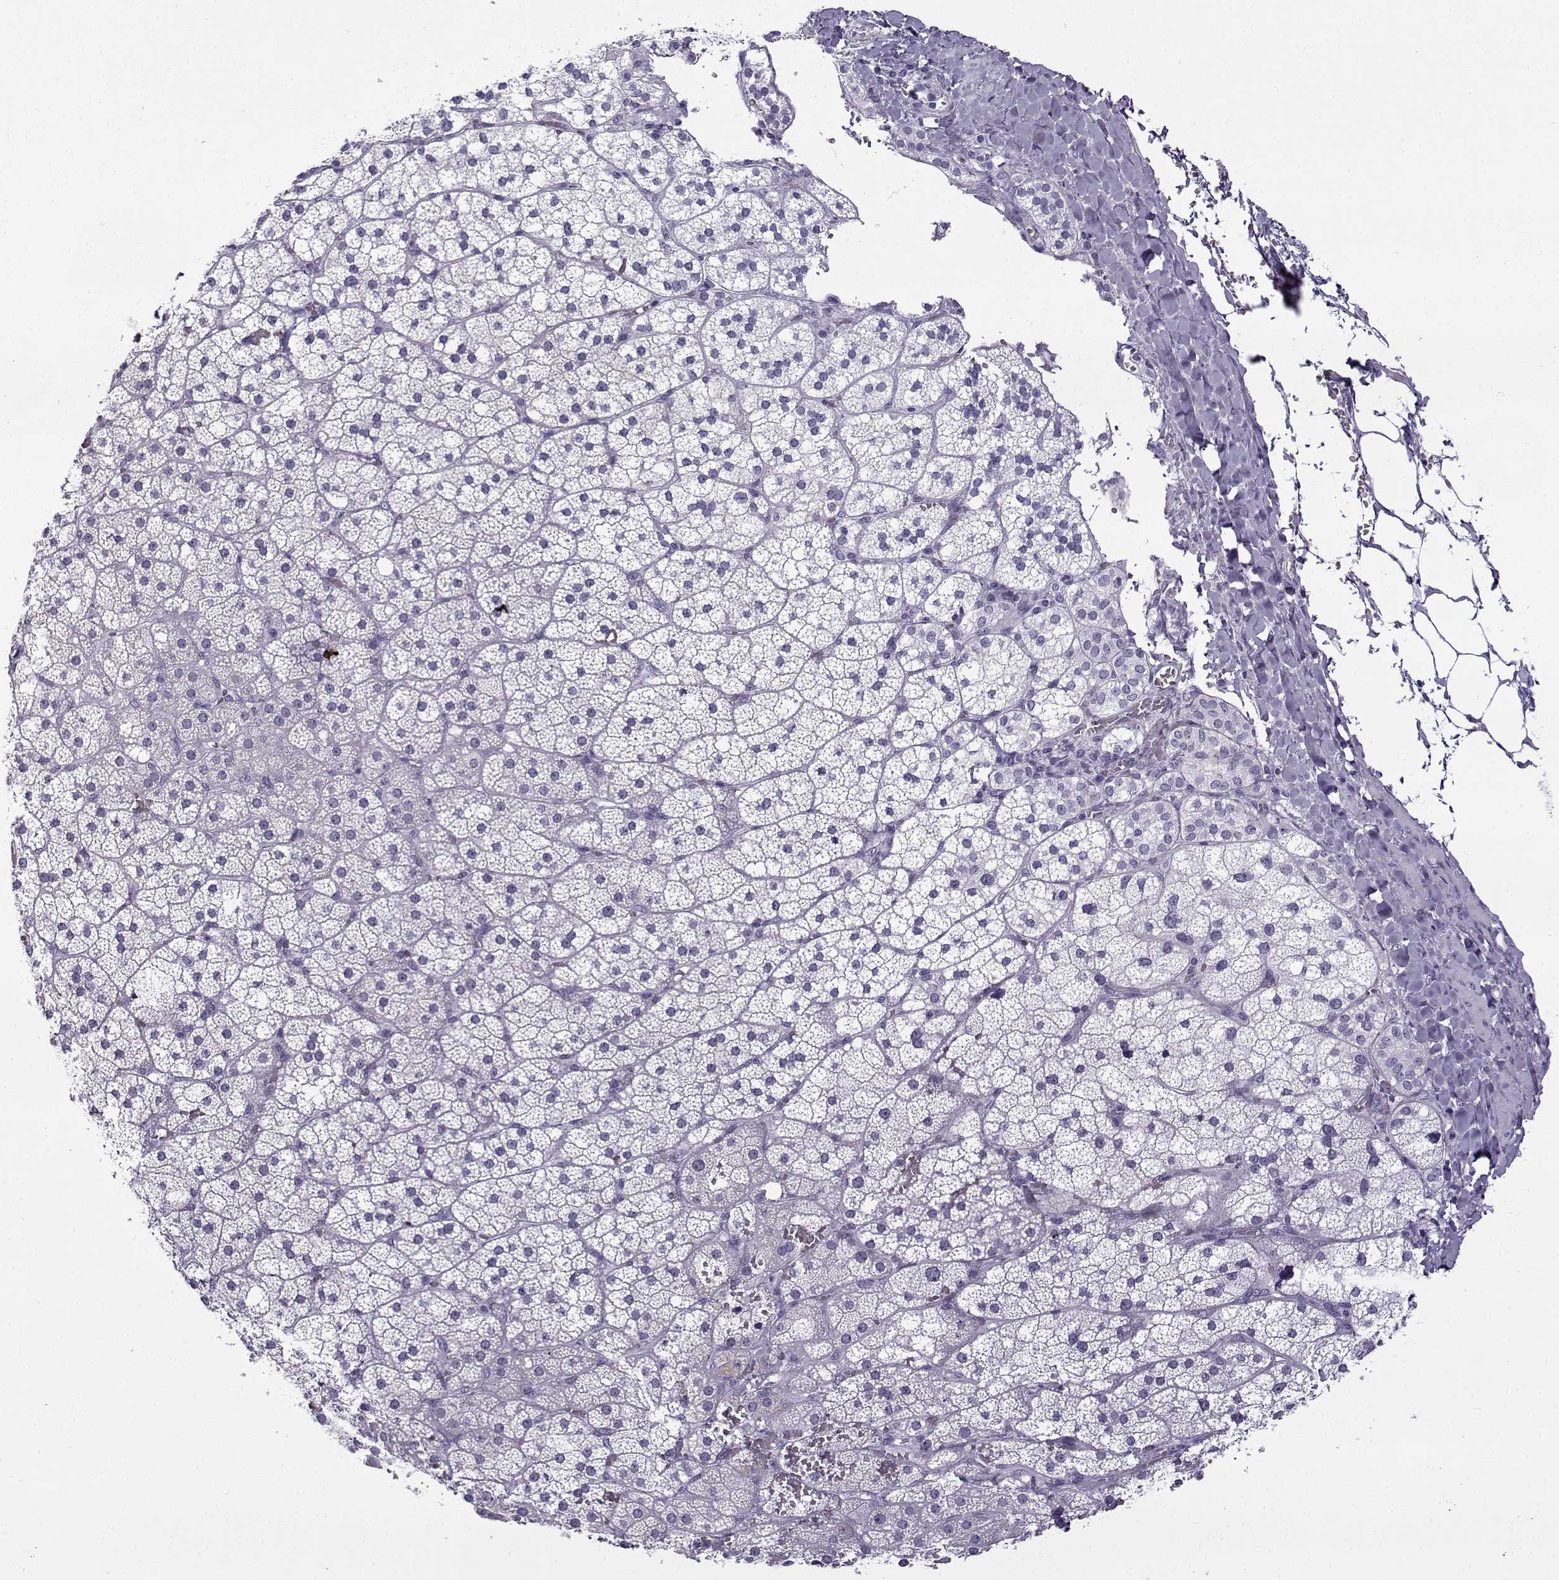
{"staining": {"intensity": "negative", "quantity": "none", "location": "none"}, "tissue": "adrenal gland", "cell_type": "Glandular cells", "image_type": "normal", "snomed": [{"axis": "morphology", "description": "Normal tissue, NOS"}, {"axis": "topography", "description": "Adrenal gland"}], "caption": "High power microscopy micrograph of an immunohistochemistry micrograph of unremarkable adrenal gland, revealing no significant positivity in glandular cells. (DAB (3,3'-diaminobenzidine) immunohistochemistry visualized using brightfield microscopy, high magnification).", "gene": "GTSF1L", "patient": {"sex": "male", "age": 53}}